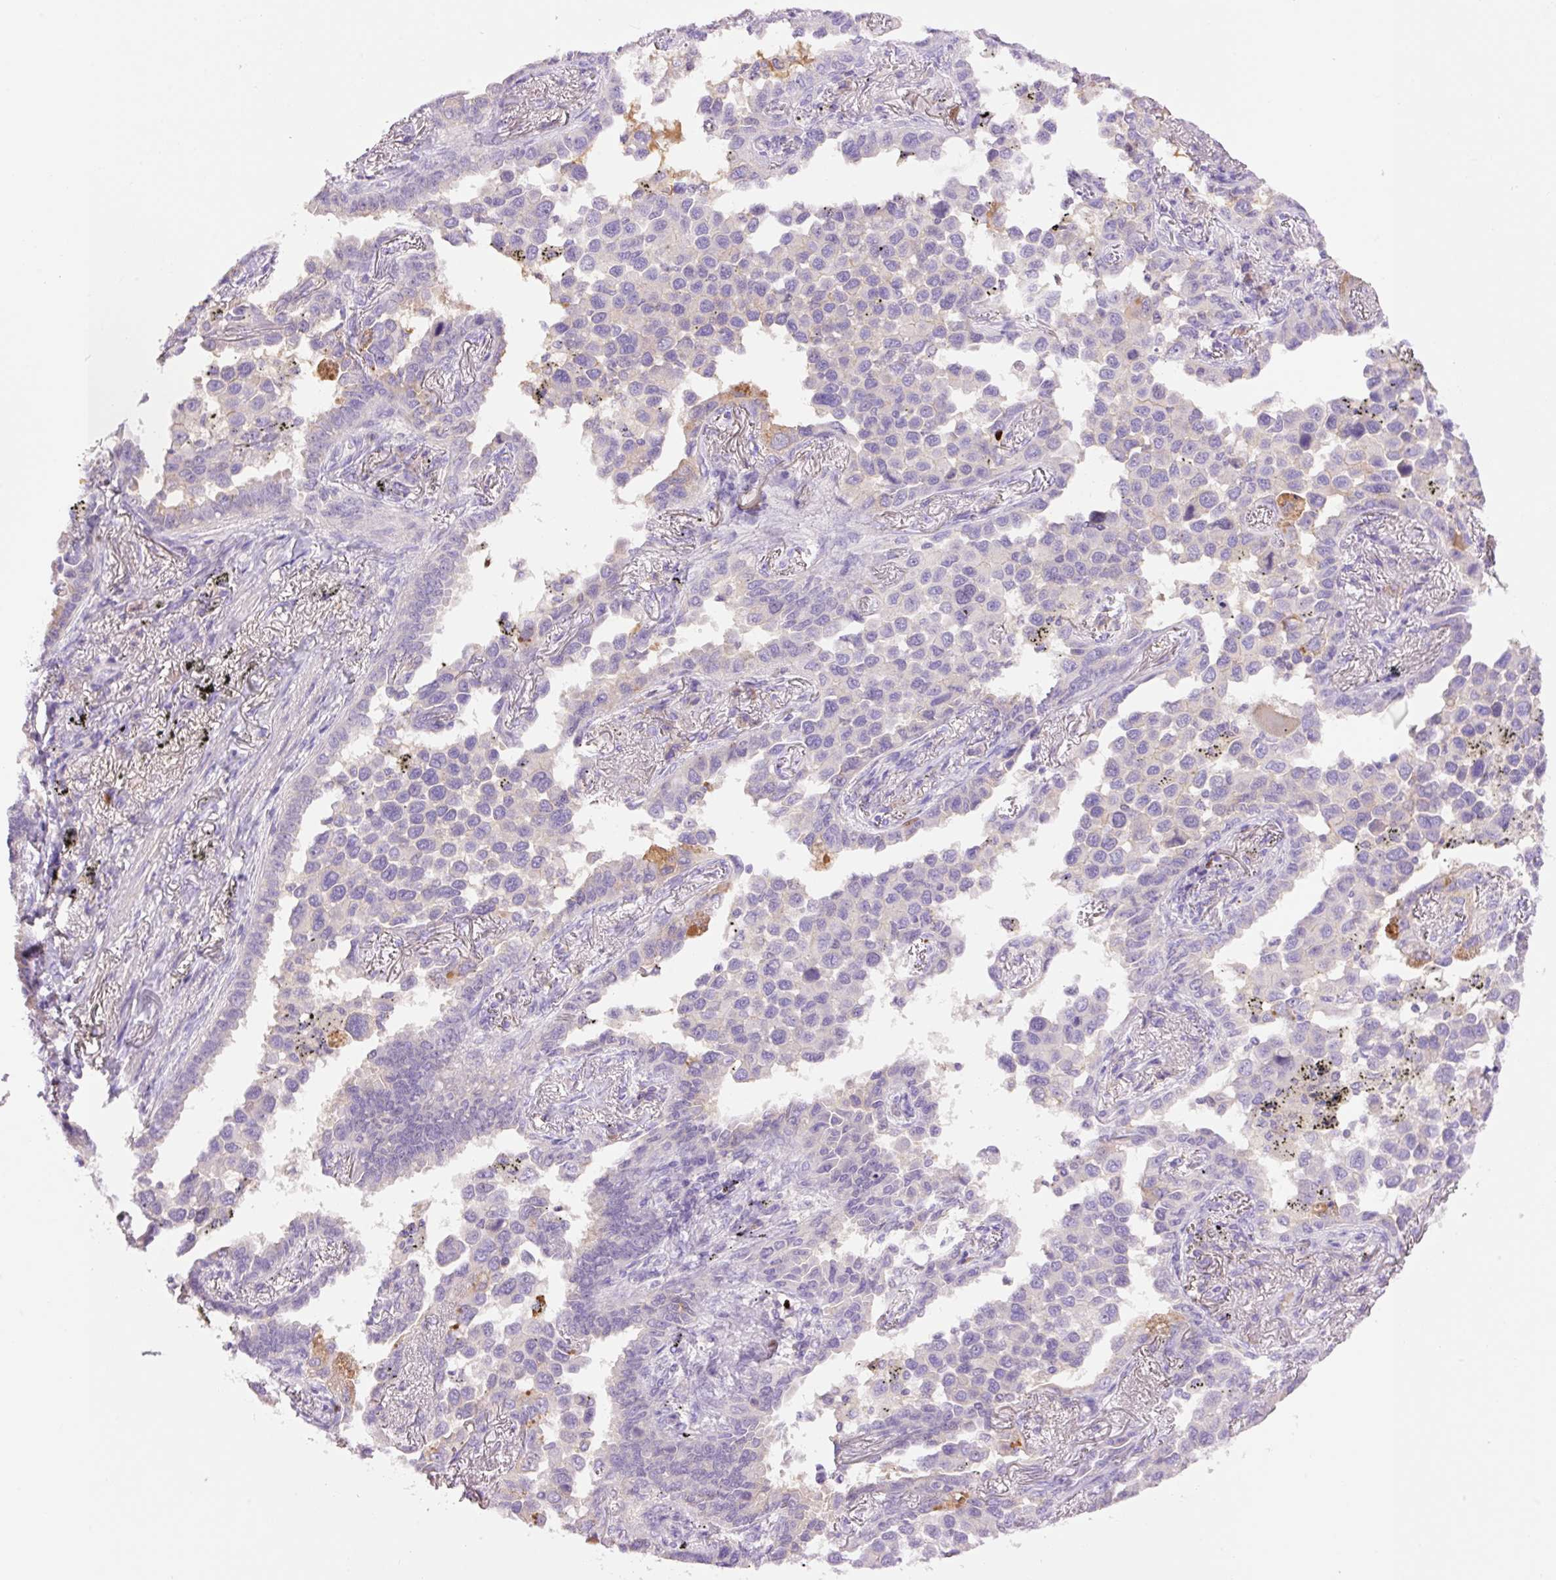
{"staining": {"intensity": "negative", "quantity": "none", "location": "none"}, "tissue": "lung cancer", "cell_type": "Tumor cells", "image_type": "cancer", "snomed": [{"axis": "morphology", "description": "Adenocarcinoma, NOS"}, {"axis": "topography", "description": "Lung"}], "caption": "Tumor cells are negative for protein expression in human adenocarcinoma (lung). The staining is performed using DAB (3,3'-diaminobenzidine) brown chromogen with nuclei counter-stained in using hematoxylin.", "gene": "DPPA4", "patient": {"sex": "male", "age": 67}}